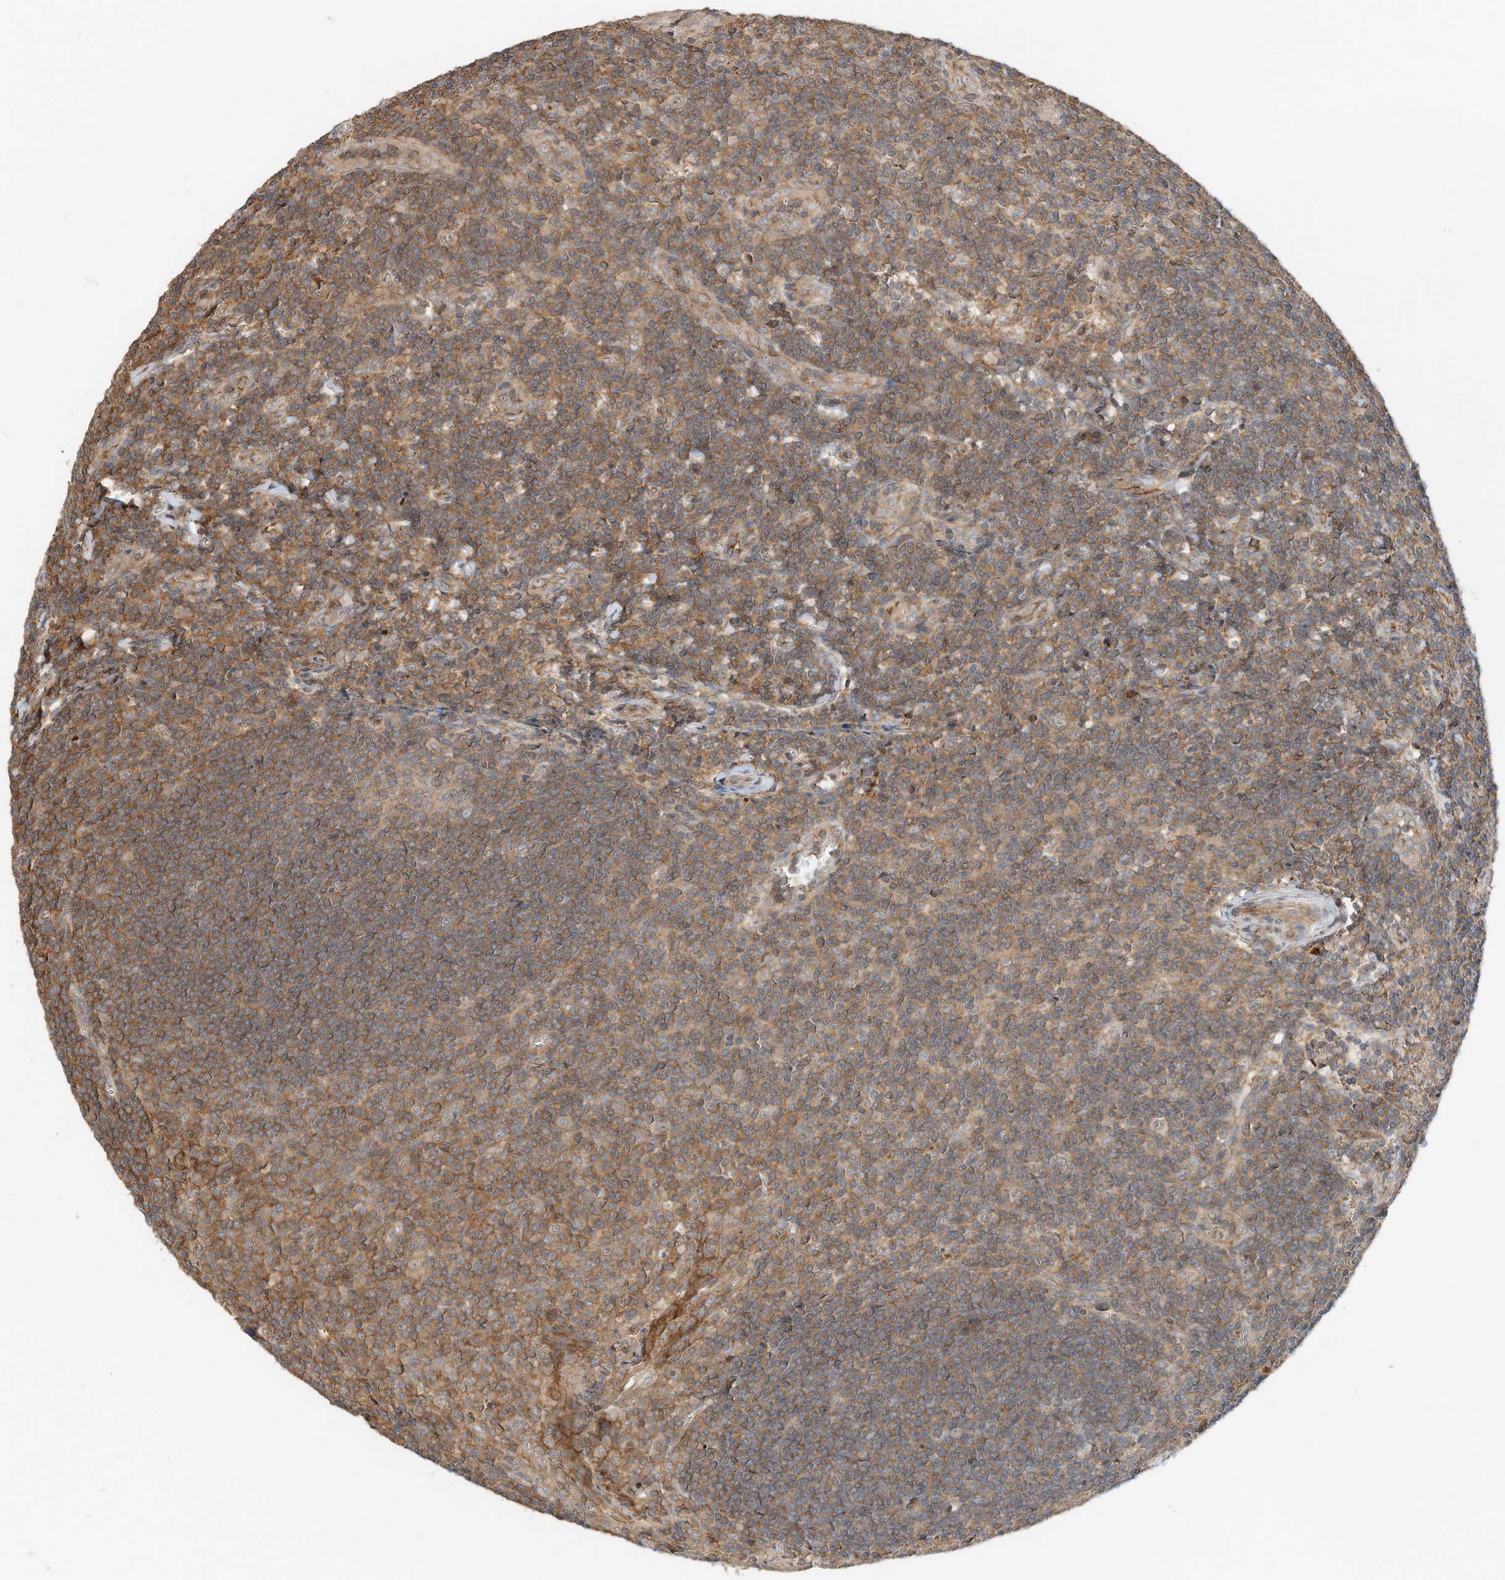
{"staining": {"intensity": "moderate", "quantity": "<25%", "location": "cytoplasmic/membranous"}, "tissue": "tonsil", "cell_type": "Germinal center cells", "image_type": "normal", "snomed": [{"axis": "morphology", "description": "Normal tissue, NOS"}, {"axis": "topography", "description": "Tonsil"}], "caption": "A brown stain shows moderate cytoplasmic/membranous positivity of a protein in germinal center cells of normal human tonsil. (DAB (3,3'-diaminobenzidine) = brown stain, brightfield microscopy at high magnification).", "gene": "CPAMD8", "patient": {"sex": "male", "age": 27}}